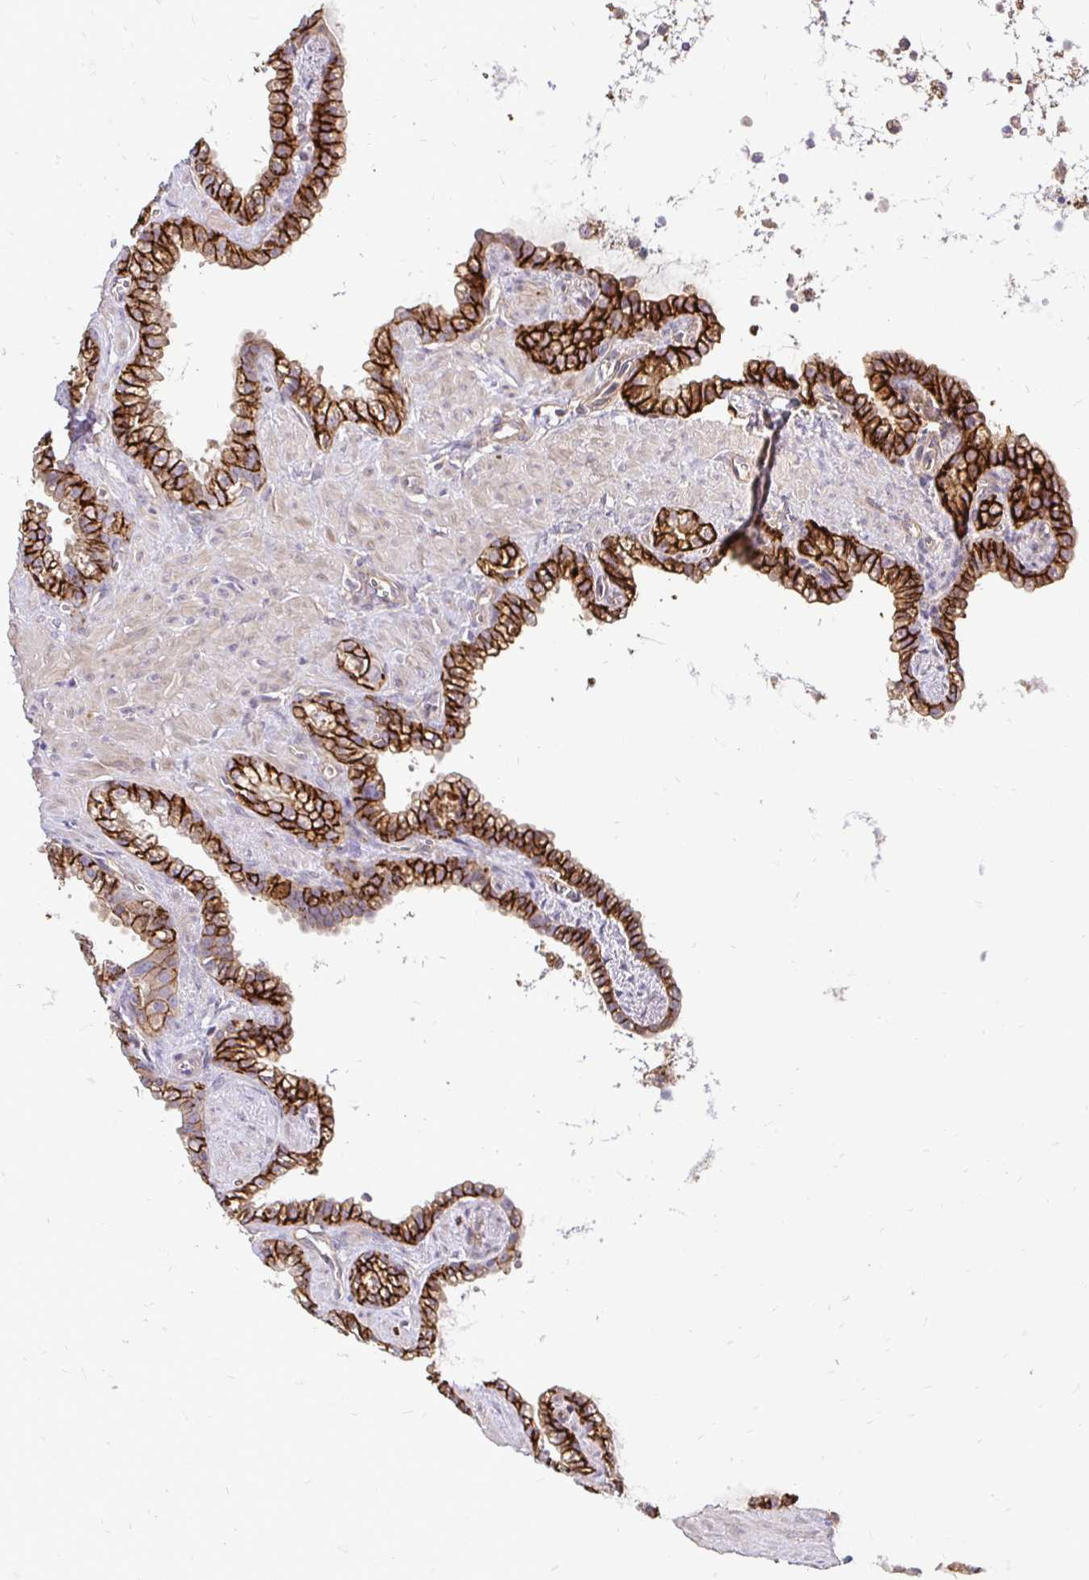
{"staining": {"intensity": "strong", "quantity": ">75%", "location": "cytoplasmic/membranous"}, "tissue": "seminal vesicle", "cell_type": "Glandular cells", "image_type": "normal", "snomed": [{"axis": "morphology", "description": "Normal tissue, NOS"}, {"axis": "topography", "description": "Seminal veicle"}], "caption": "Human seminal vesicle stained with a brown dye reveals strong cytoplasmic/membranous positive staining in approximately >75% of glandular cells.", "gene": "SLC9A1", "patient": {"sex": "male", "age": 76}}